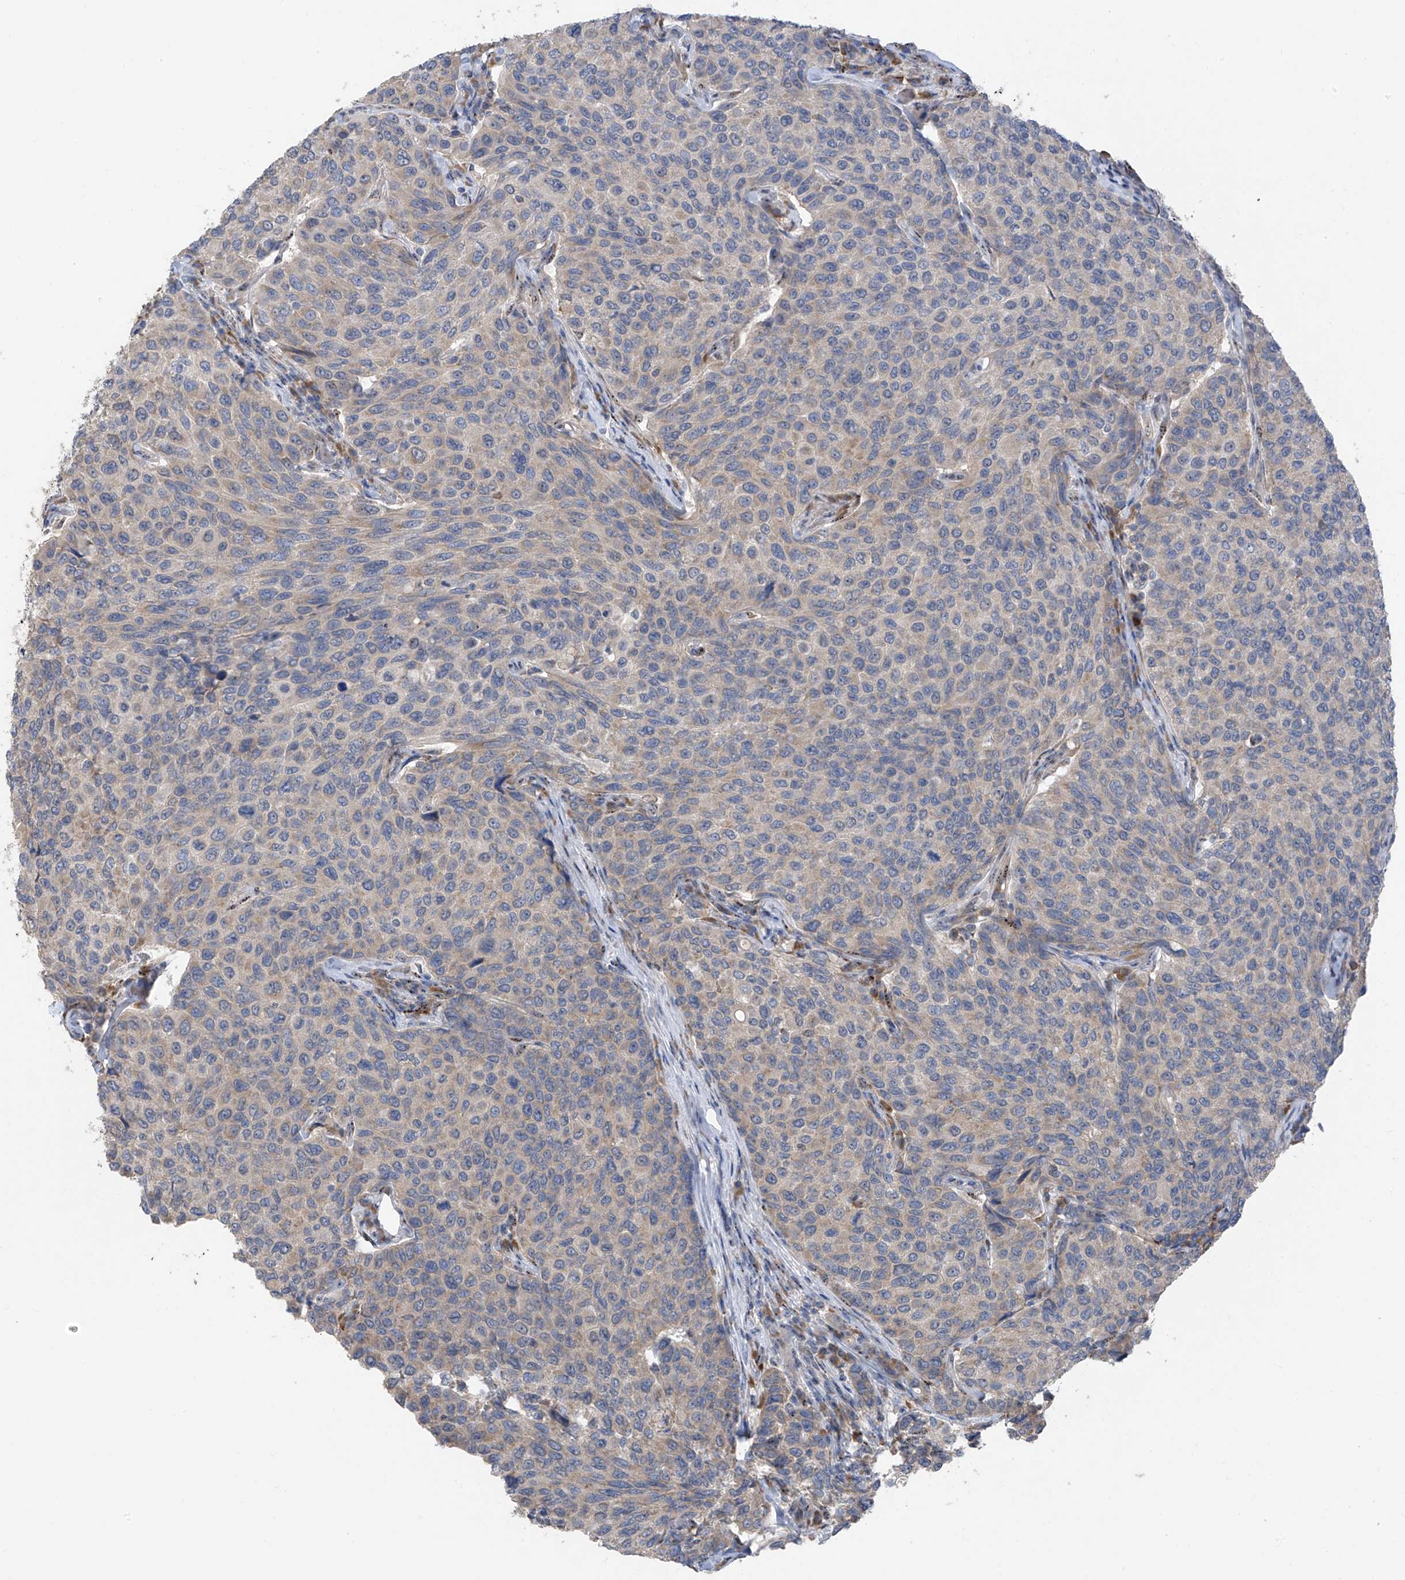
{"staining": {"intensity": "weak", "quantity": "<25%", "location": "cytoplasmic/membranous"}, "tissue": "breast cancer", "cell_type": "Tumor cells", "image_type": "cancer", "snomed": [{"axis": "morphology", "description": "Duct carcinoma"}, {"axis": "topography", "description": "Breast"}], "caption": "There is no significant staining in tumor cells of breast cancer.", "gene": "RPL4", "patient": {"sex": "female", "age": 55}}